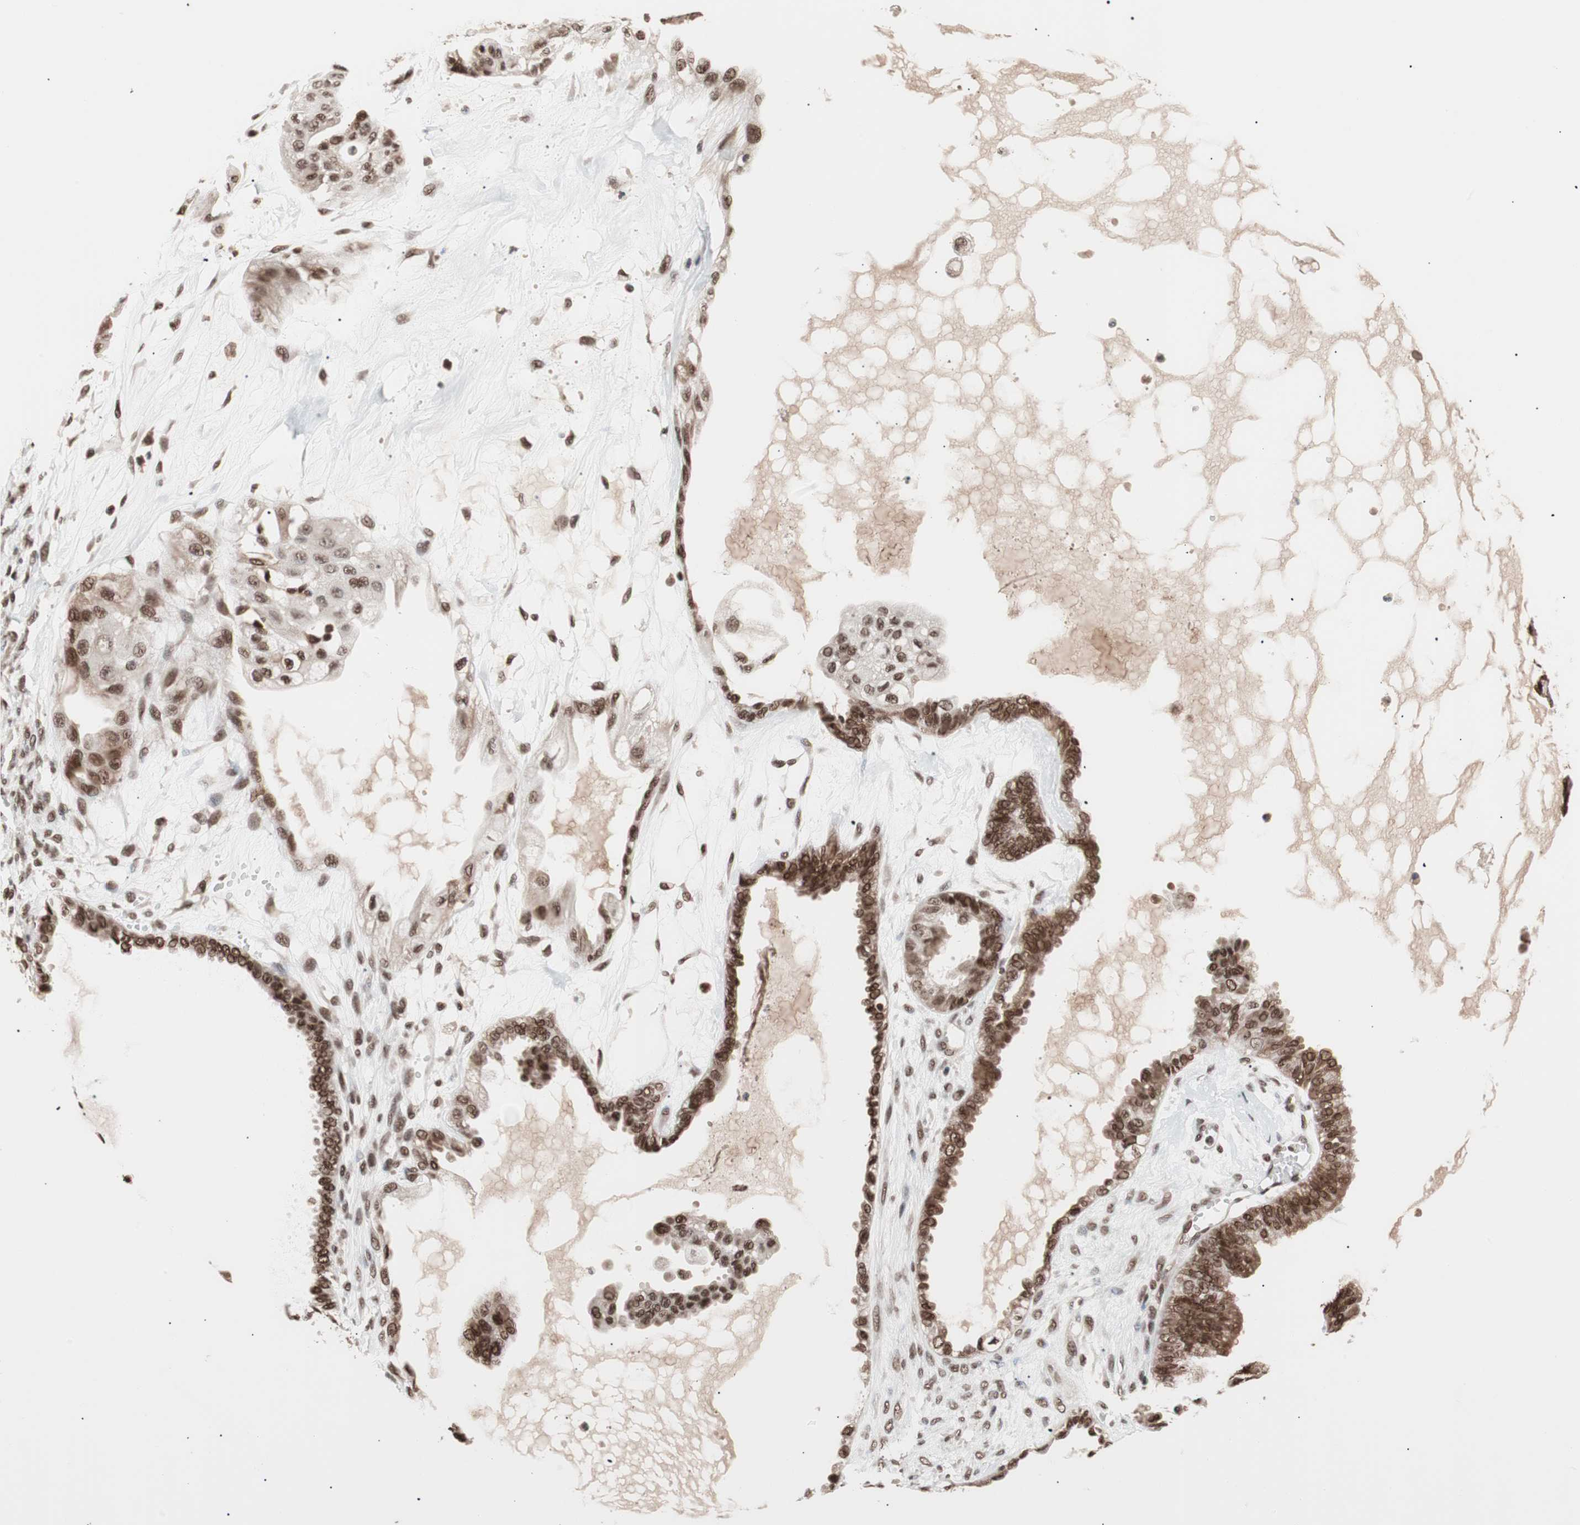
{"staining": {"intensity": "strong", "quantity": ">75%", "location": "cytoplasmic/membranous,nuclear"}, "tissue": "ovarian cancer", "cell_type": "Tumor cells", "image_type": "cancer", "snomed": [{"axis": "morphology", "description": "Carcinoma, NOS"}, {"axis": "morphology", "description": "Carcinoma, endometroid"}, {"axis": "topography", "description": "Ovary"}], "caption": "Ovarian cancer (endometroid carcinoma) was stained to show a protein in brown. There is high levels of strong cytoplasmic/membranous and nuclear staining in about >75% of tumor cells. (IHC, brightfield microscopy, high magnification).", "gene": "CHAMP1", "patient": {"sex": "female", "age": 50}}